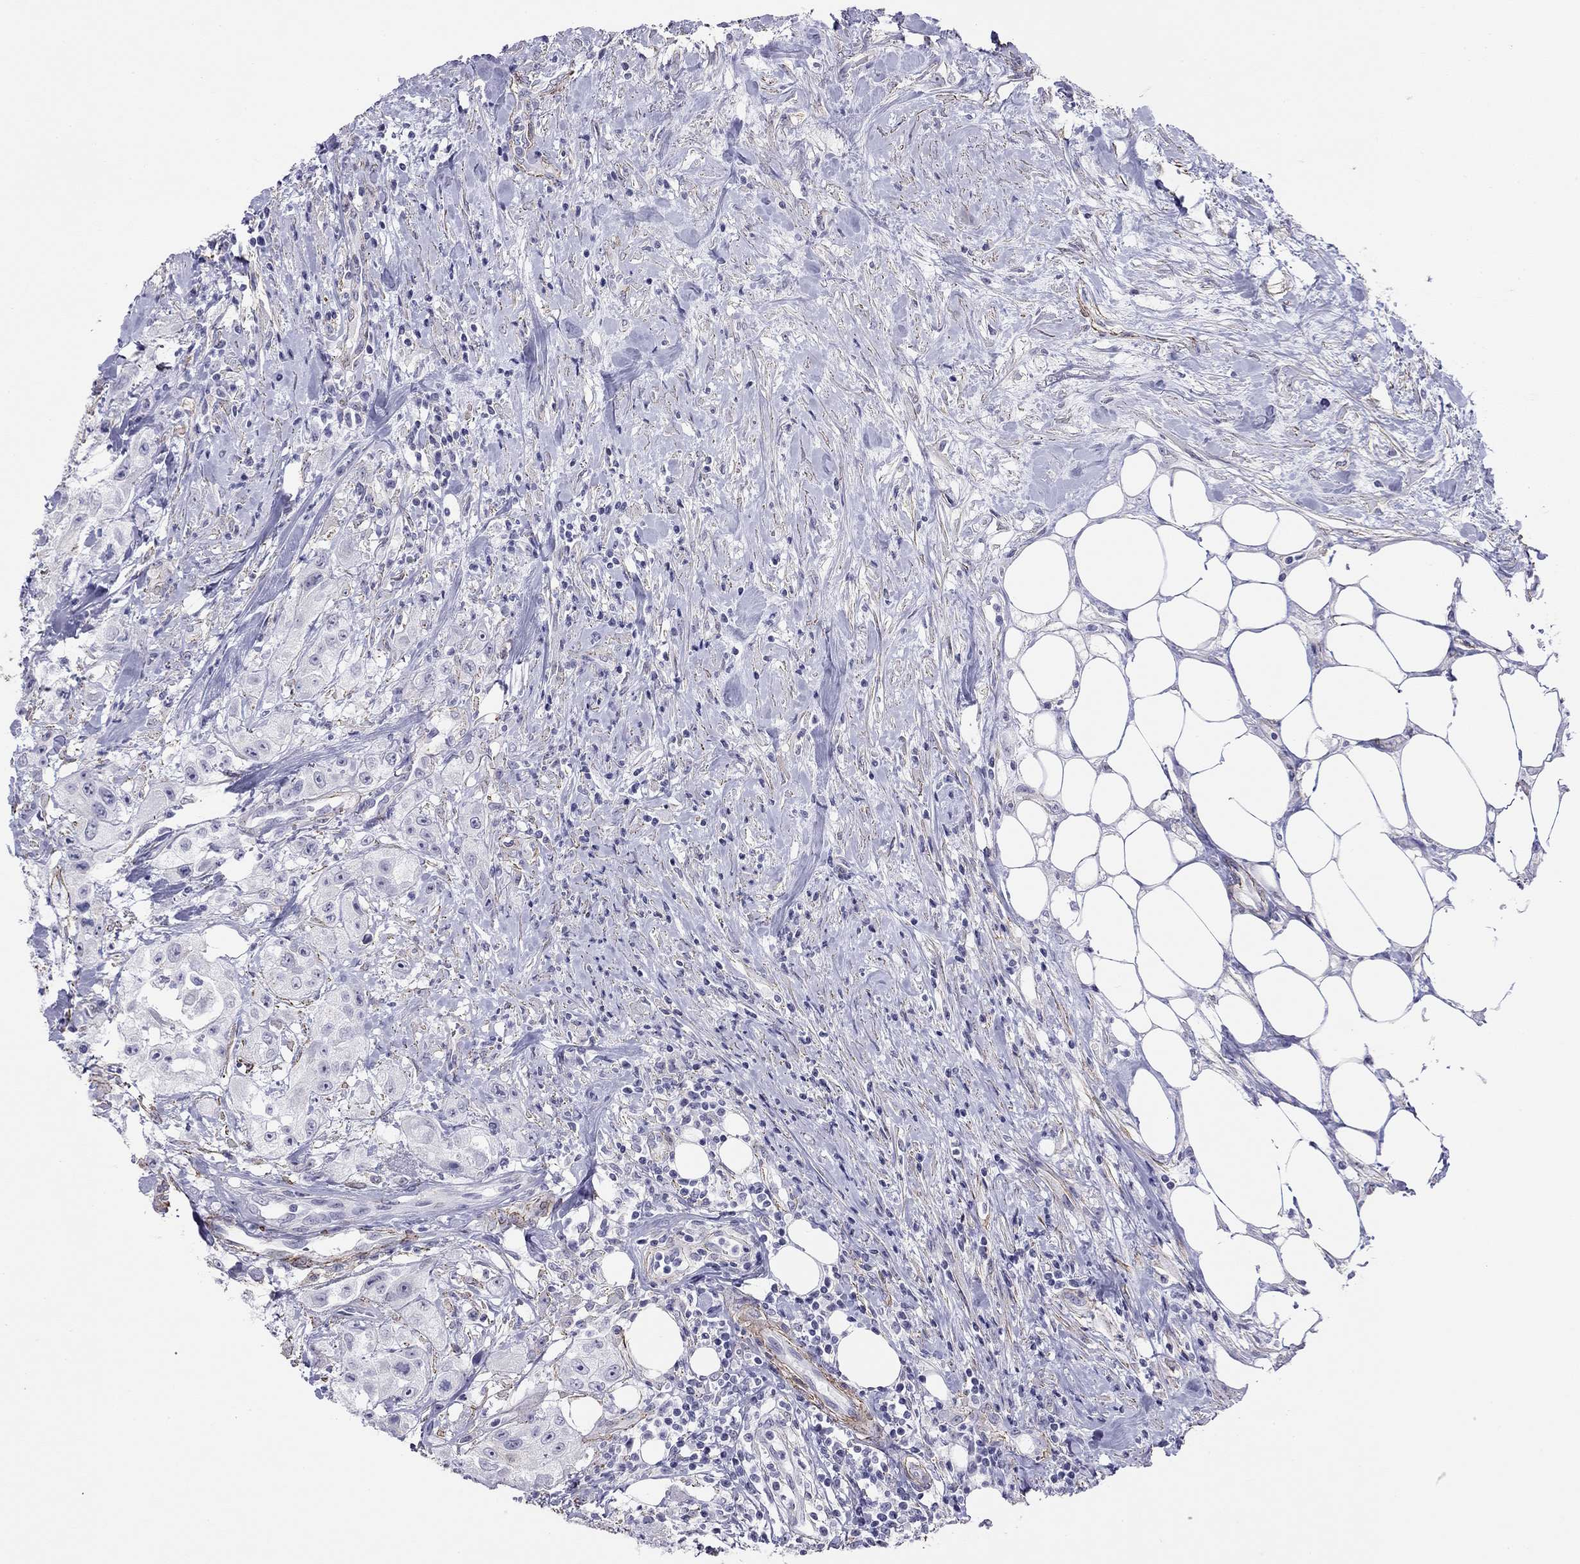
{"staining": {"intensity": "negative", "quantity": "none", "location": "none"}, "tissue": "urothelial cancer", "cell_type": "Tumor cells", "image_type": "cancer", "snomed": [{"axis": "morphology", "description": "Urothelial carcinoma, High grade"}, {"axis": "topography", "description": "Urinary bladder"}], "caption": "An immunohistochemistry image of urothelial cancer is shown. There is no staining in tumor cells of urothelial cancer.", "gene": "MYMX", "patient": {"sex": "male", "age": 79}}